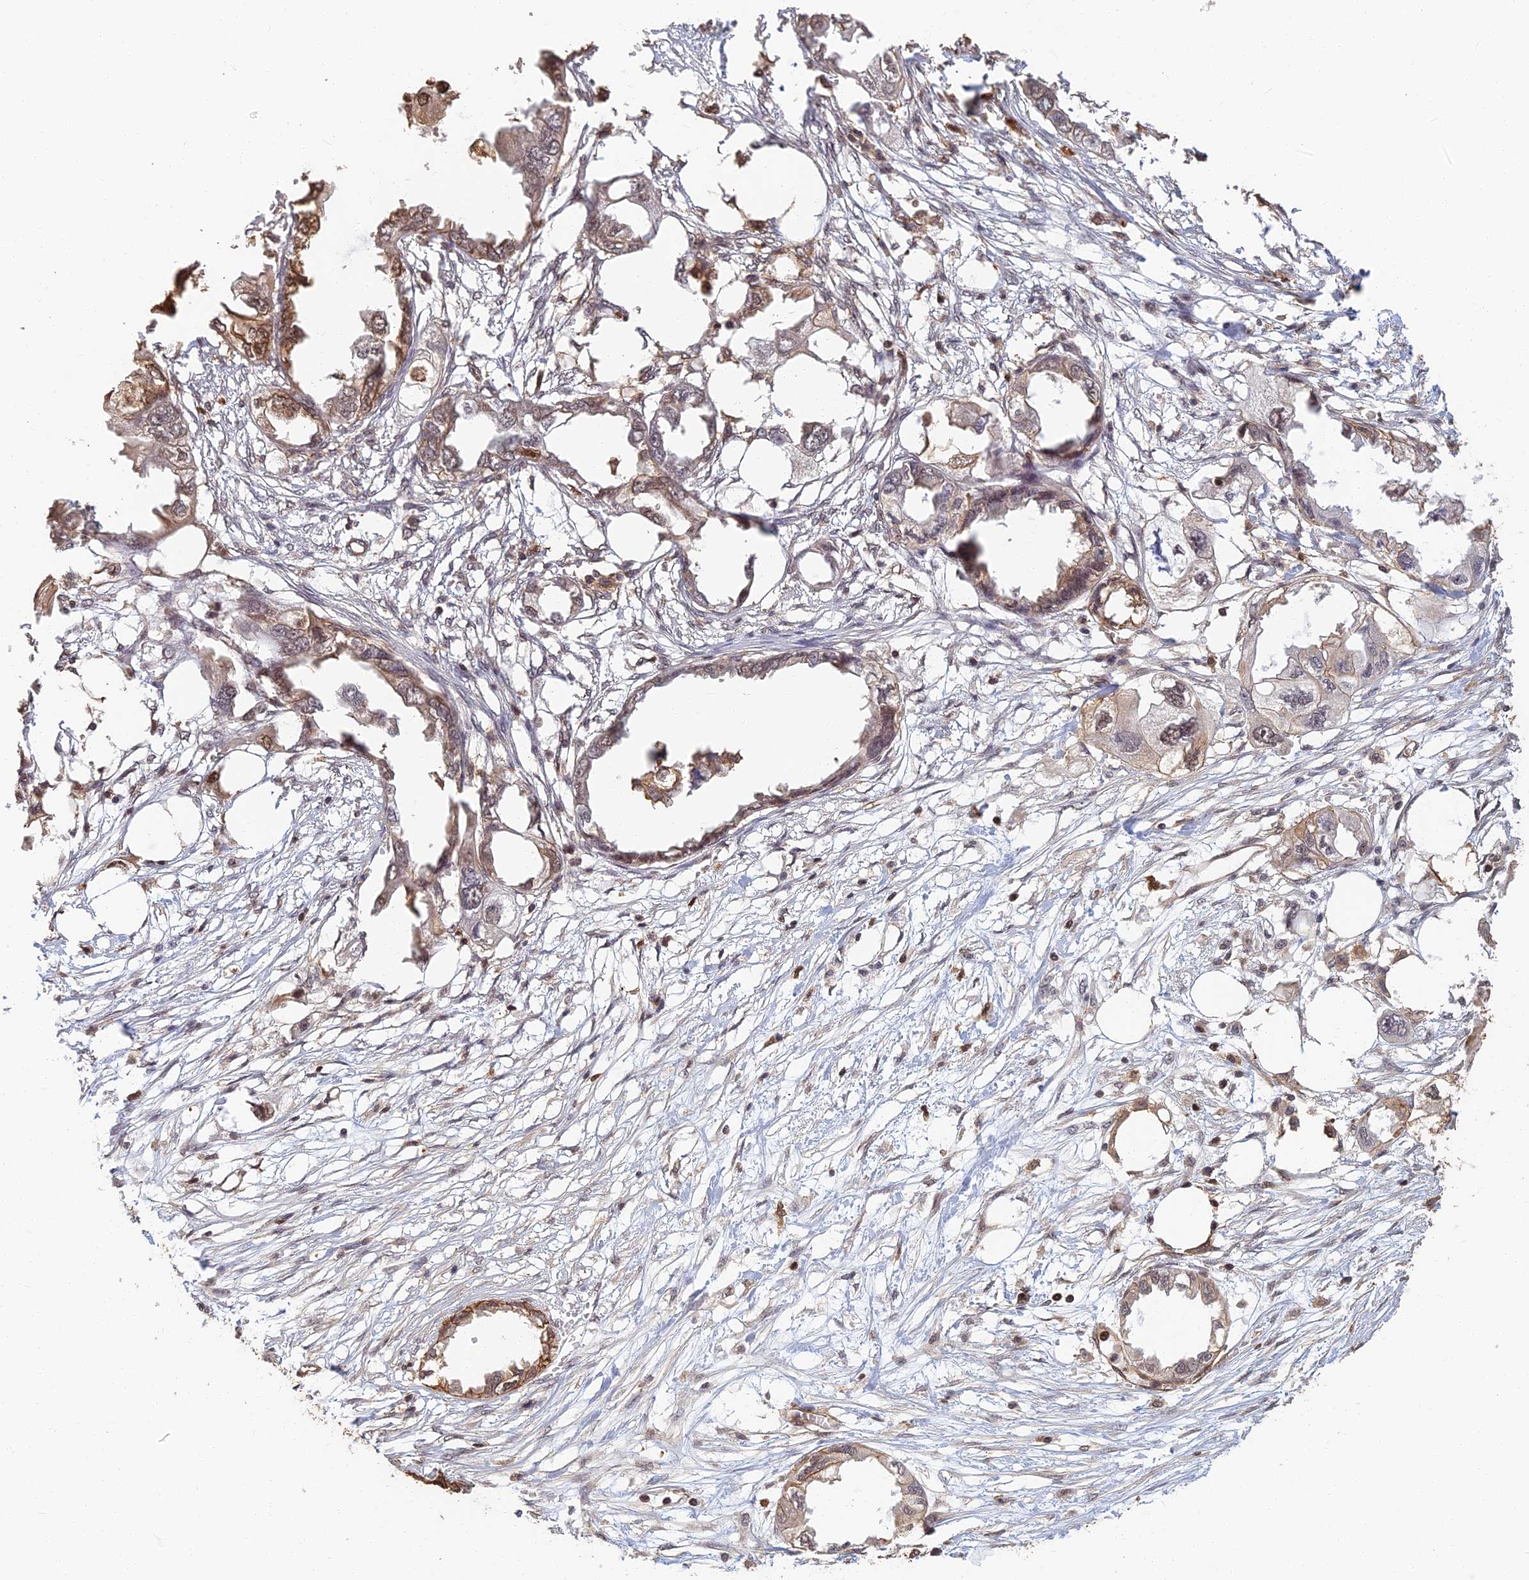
{"staining": {"intensity": "moderate", "quantity": "25%-75%", "location": "cytoplasmic/membranous,nuclear"}, "tissue": "endometrial cancer", "cell_type": "Tumor cells", "image_type": "cancer", "snomed": [{"axis": "morphology", "description": "Adenocarcinoma, NOS"}, {"axis": "morphology", "description": "Adenocarcinoma, metastatic, NOS"}, {"axis": "topography", "description": "Adipose tissue"}, {"axis": "topography", "description": "Endometrium"}], "caption": "Metastatic adenocarcinoma (endometrial) stained with a brown dye demonstrates moderate cytoplasmic/membranous and nuclear positive positivity in about 25%-75% of tumor cells.", "gene": "LRRN3", "patient": {"sex": "female", "age": 67}}